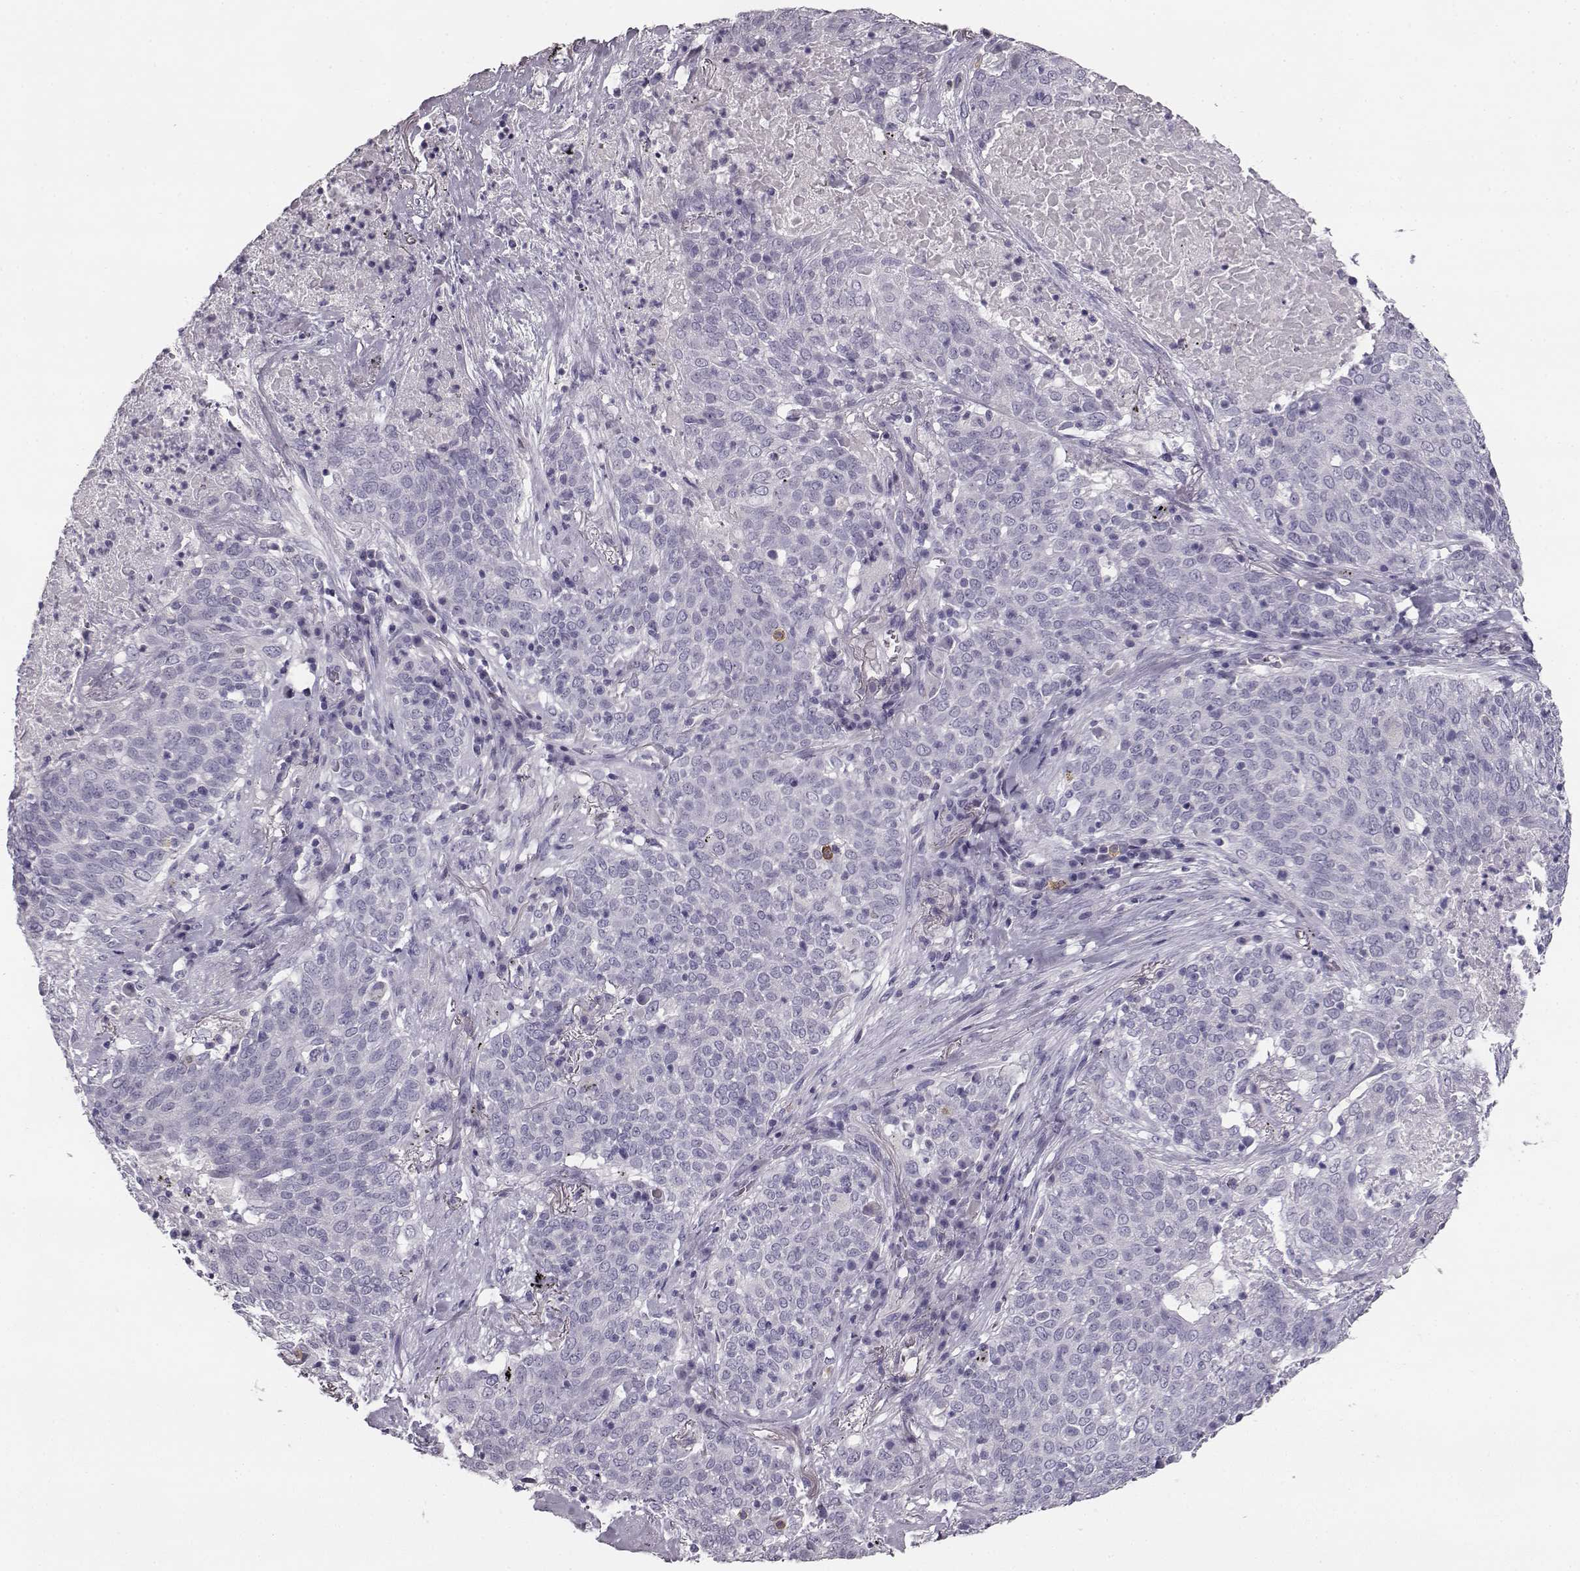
{"staining": {"intensity": "negative", "quantity": "none", "location": "none"}, "tissue": "lung cancer", "cell_type": "Tumor cells", "image_type": "cancer", "snomed": [{"axis": "morphology", "description": "Squamous cell carcinoma, NOS"}, {"axis": "topography", "description": "Lung"}], "caption": "Lung squamous cell carcinoma was stained to show a protein in brown. There is no significant staining in tumor cells.", "gene": "NPTXR", "patient": {"sex": "male", "age": 82}}